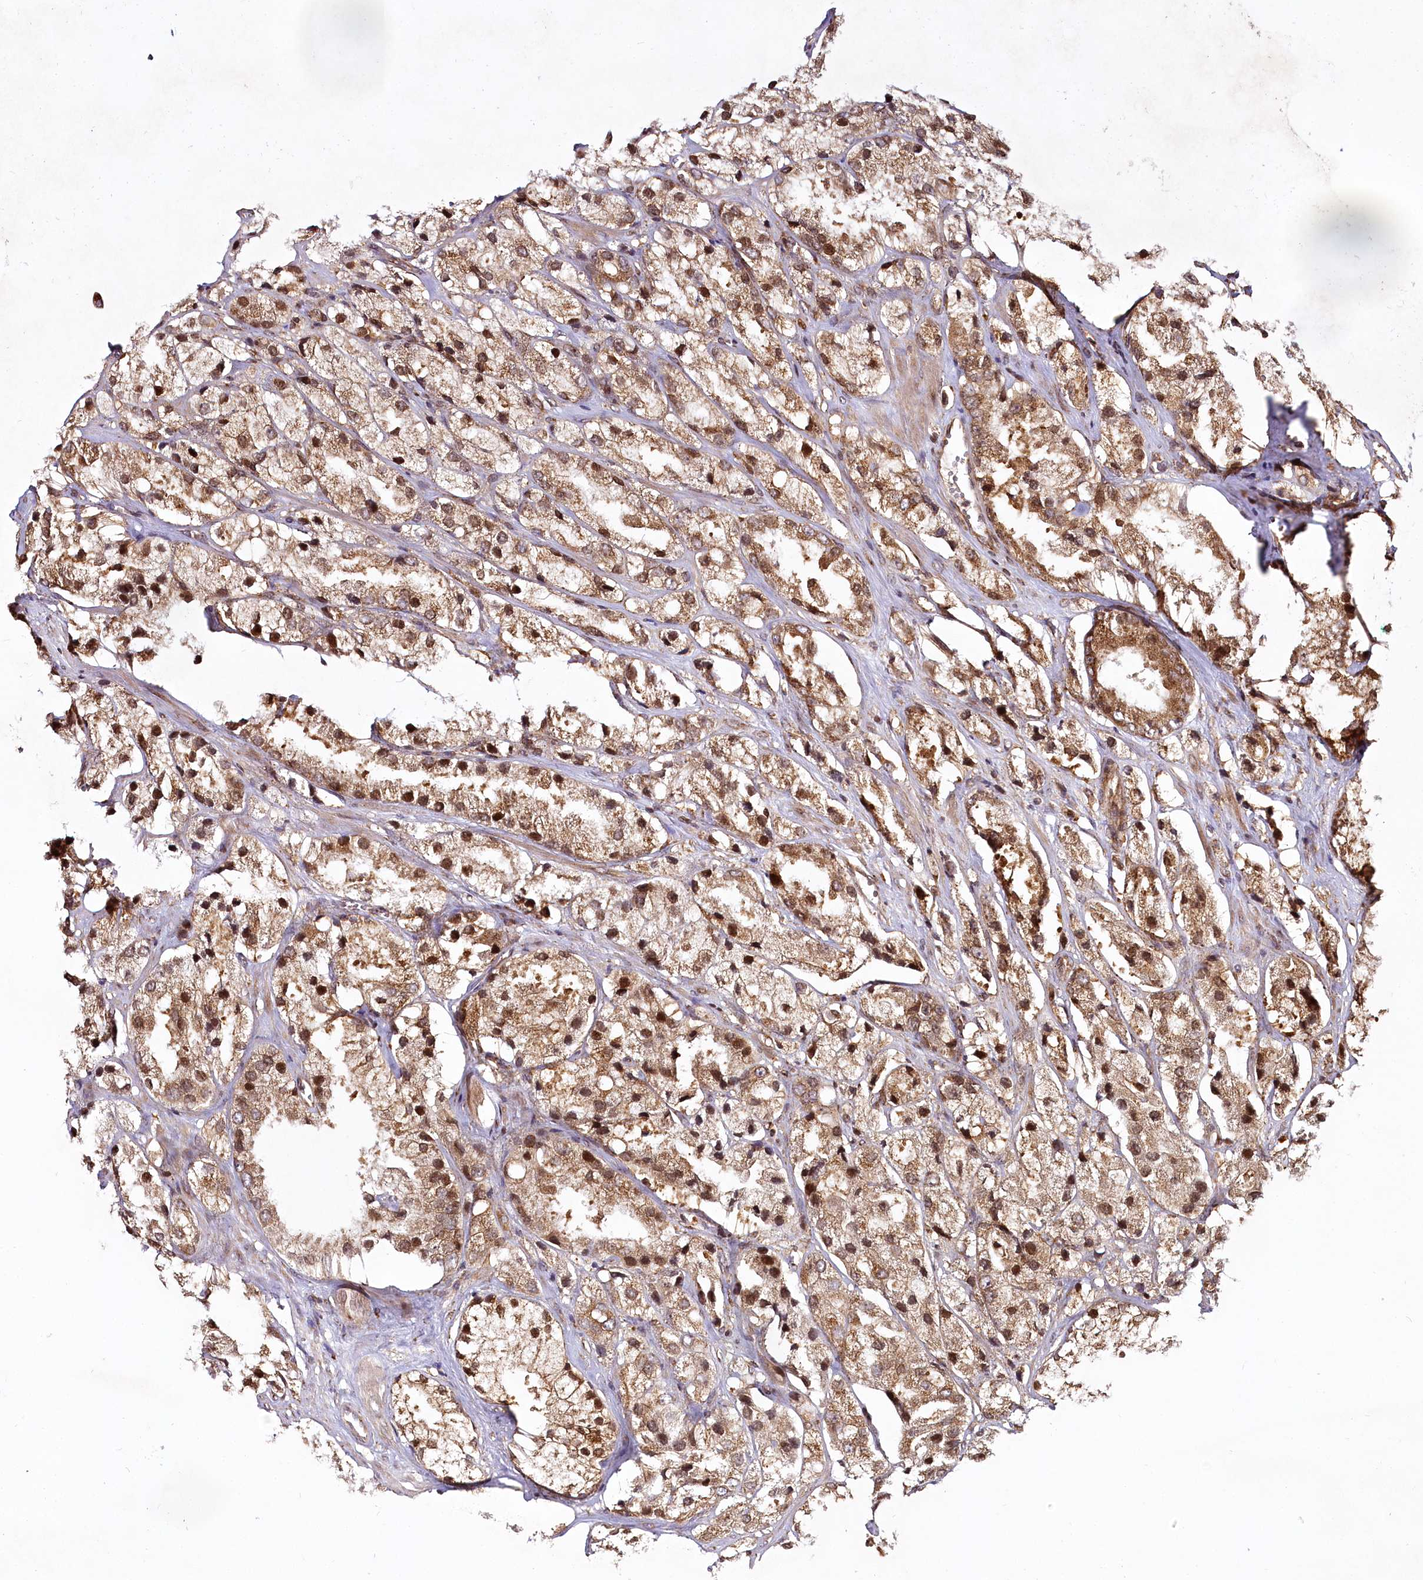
{"staining": {"intensity": "moderate", "quantity": ">75%", "location": "cytoplasmic/membranous,nuclear"}, "tissue": "prostate cancer", "cell_type": "Tumor cells", "image_type": "cancer", "snomed": [{"axis": "morphology", "description": "Adenocarcinoma, High grade"}, {"axis": "topography", "description": "Prostate"}], "caption": "A brown stain shows moderate cytoplasmic/membranous and nuclear staining of a protein in prostate cancer tumor cells.", "gene": "COPG1", "patient": {"sex": "male", "age": 66}}